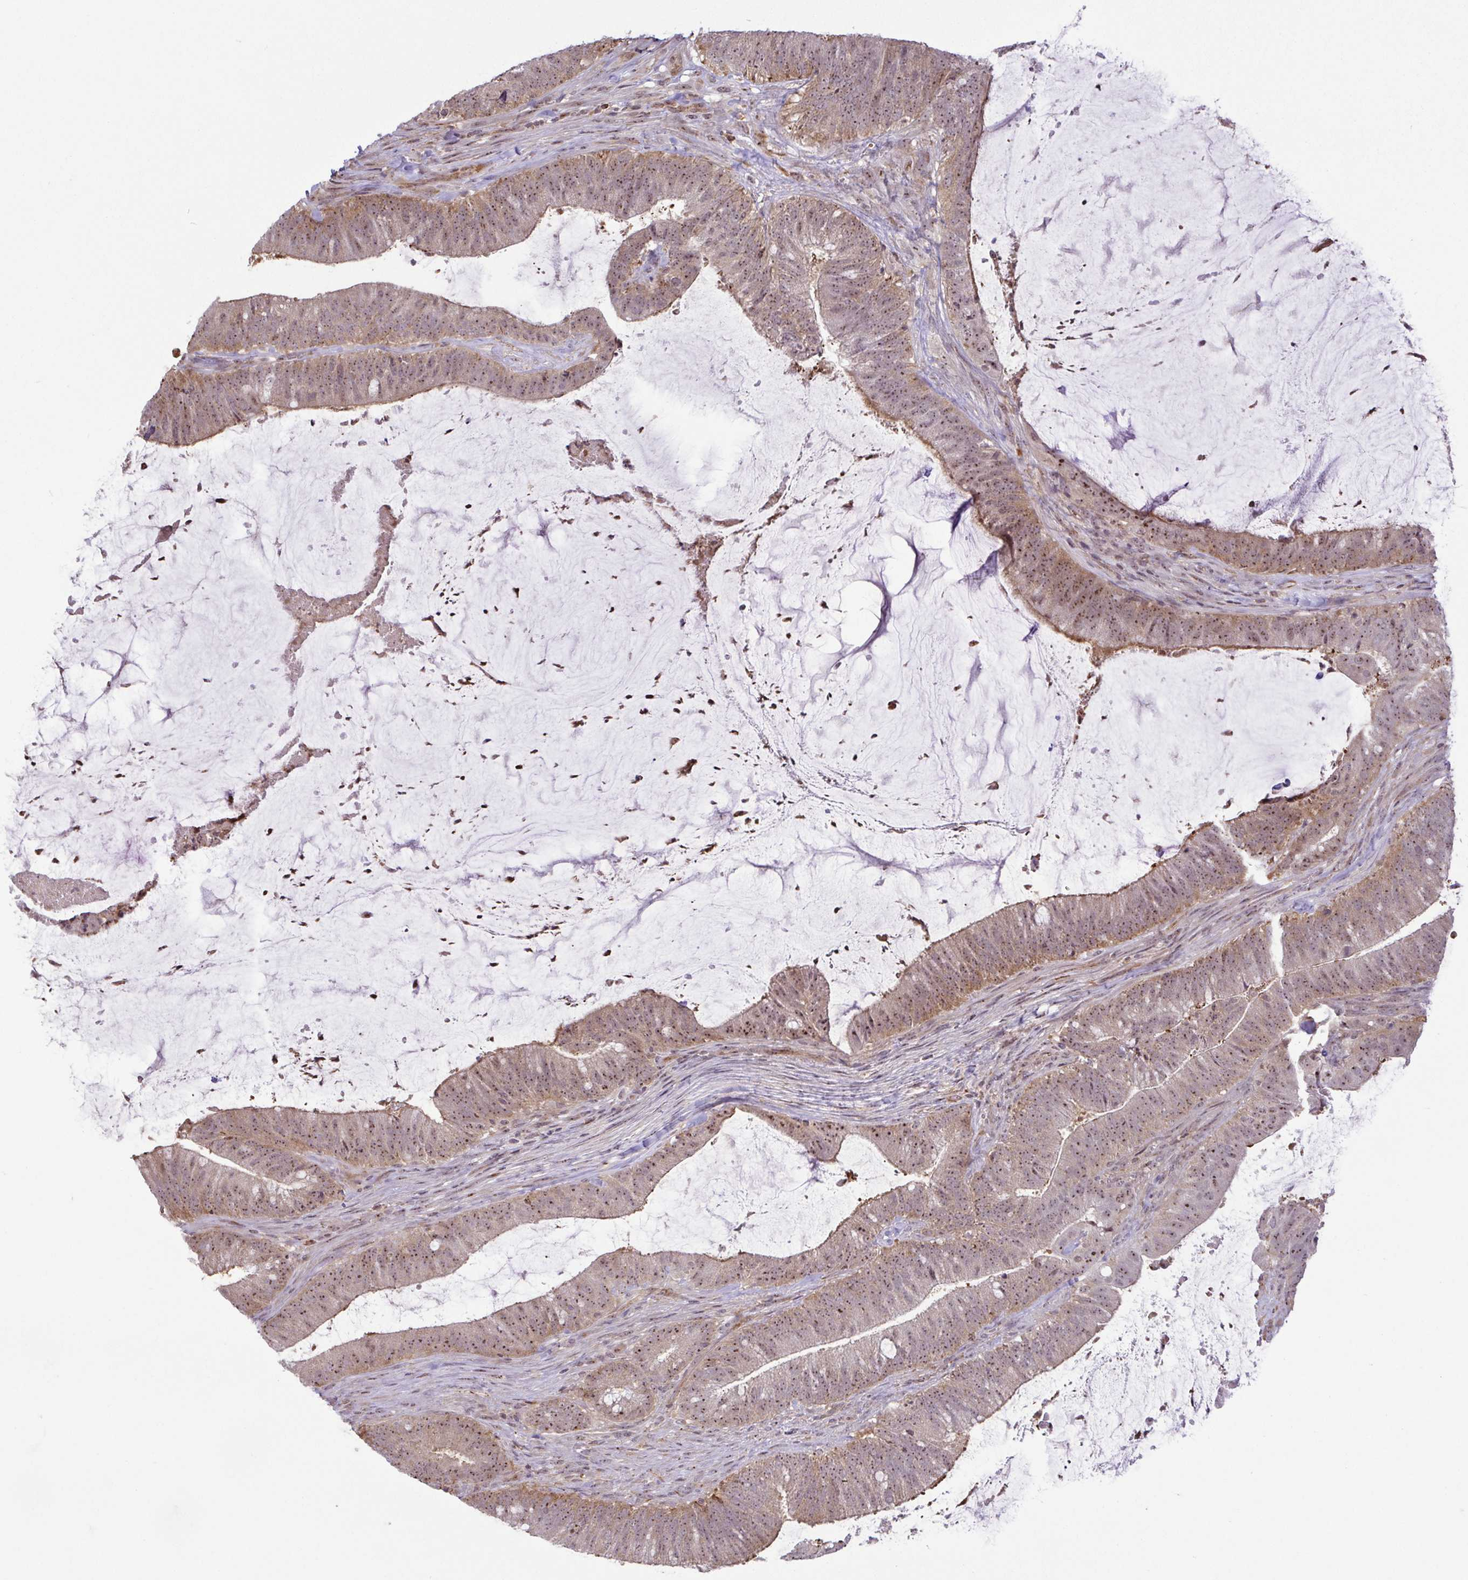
{"staining": {"intensity": "moderate", "quantity": ">75%", "location": "cytoplasmic/membranous,nuclear"}, "tissue": "colorectal cancer", "cell_type": "Tumor cells", "image_type": "cancer", "snomed": [{"axis": "morphology", "description": "Adenocarcinoma, NOS"}, {"axis": "topography", "description": "Colon"}], "caption": "Immunohistochemical staining of colorectal cancer shows moderate cytoplasmic/membranous and nuclear protein expression in approximately >75% of tumor cells. (DAB = brown stain, brightfield microscopy at high magnification).", "gene": "RSL24D1", "patient": {"sex": "female", "age": 43}}